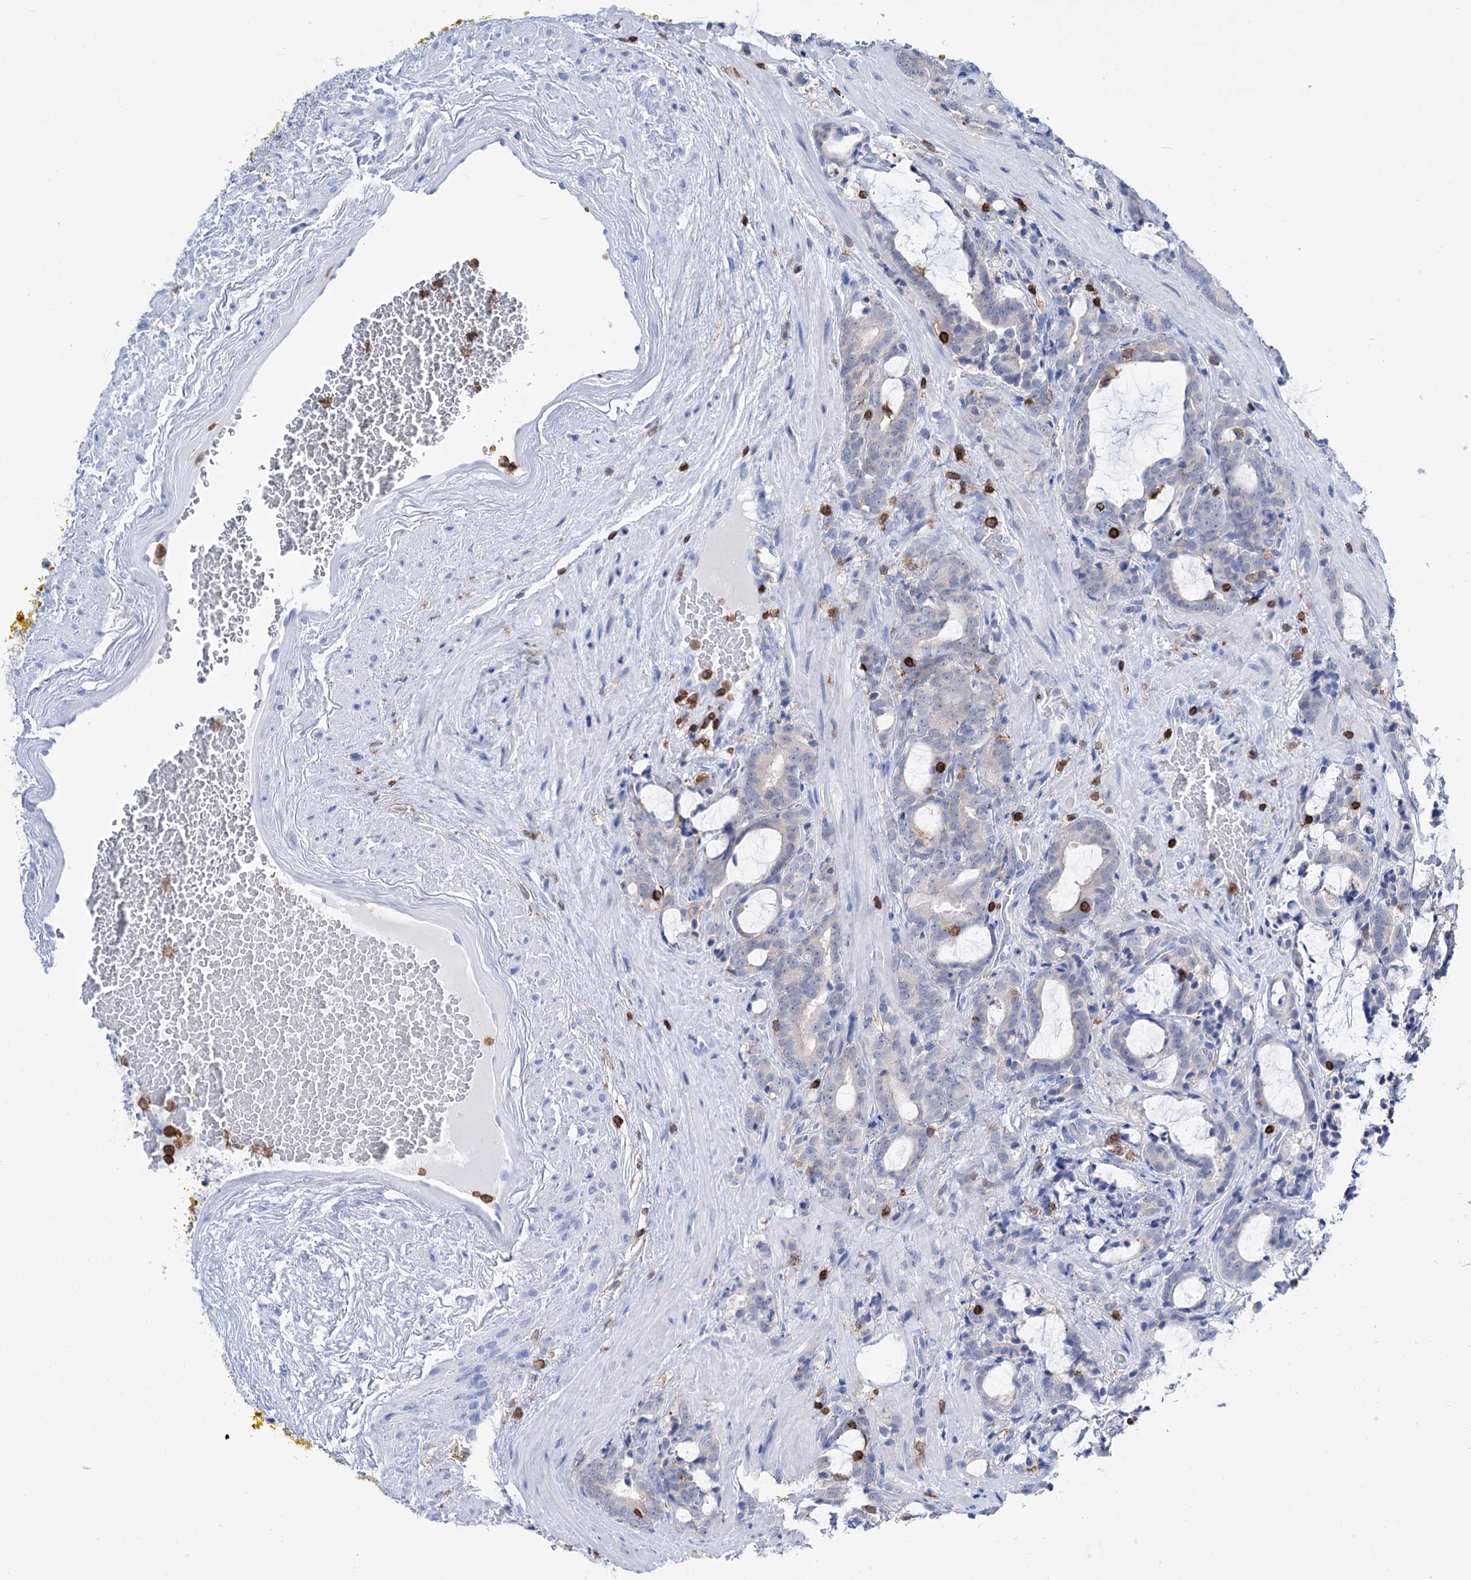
{"staining": {"intensity": "negative", "quantity": "none", "location": "none"}, "tissue": "prostate cancer", "cell_type": "Tumor cells", "image_type": "cancer", "snomed": [{"axis": "morphology", "description": "Adenocarcinoma, High grade"}, {"axis": "topography", "description": "Prostate and seminal vesicle, NOS"}], "caption": "Prostate cancer stained for a protein using immunohistochemistry displays no positivity tumor cells.", "gene": "DEF6", "patient": {"sex": "male", "age": 67}}